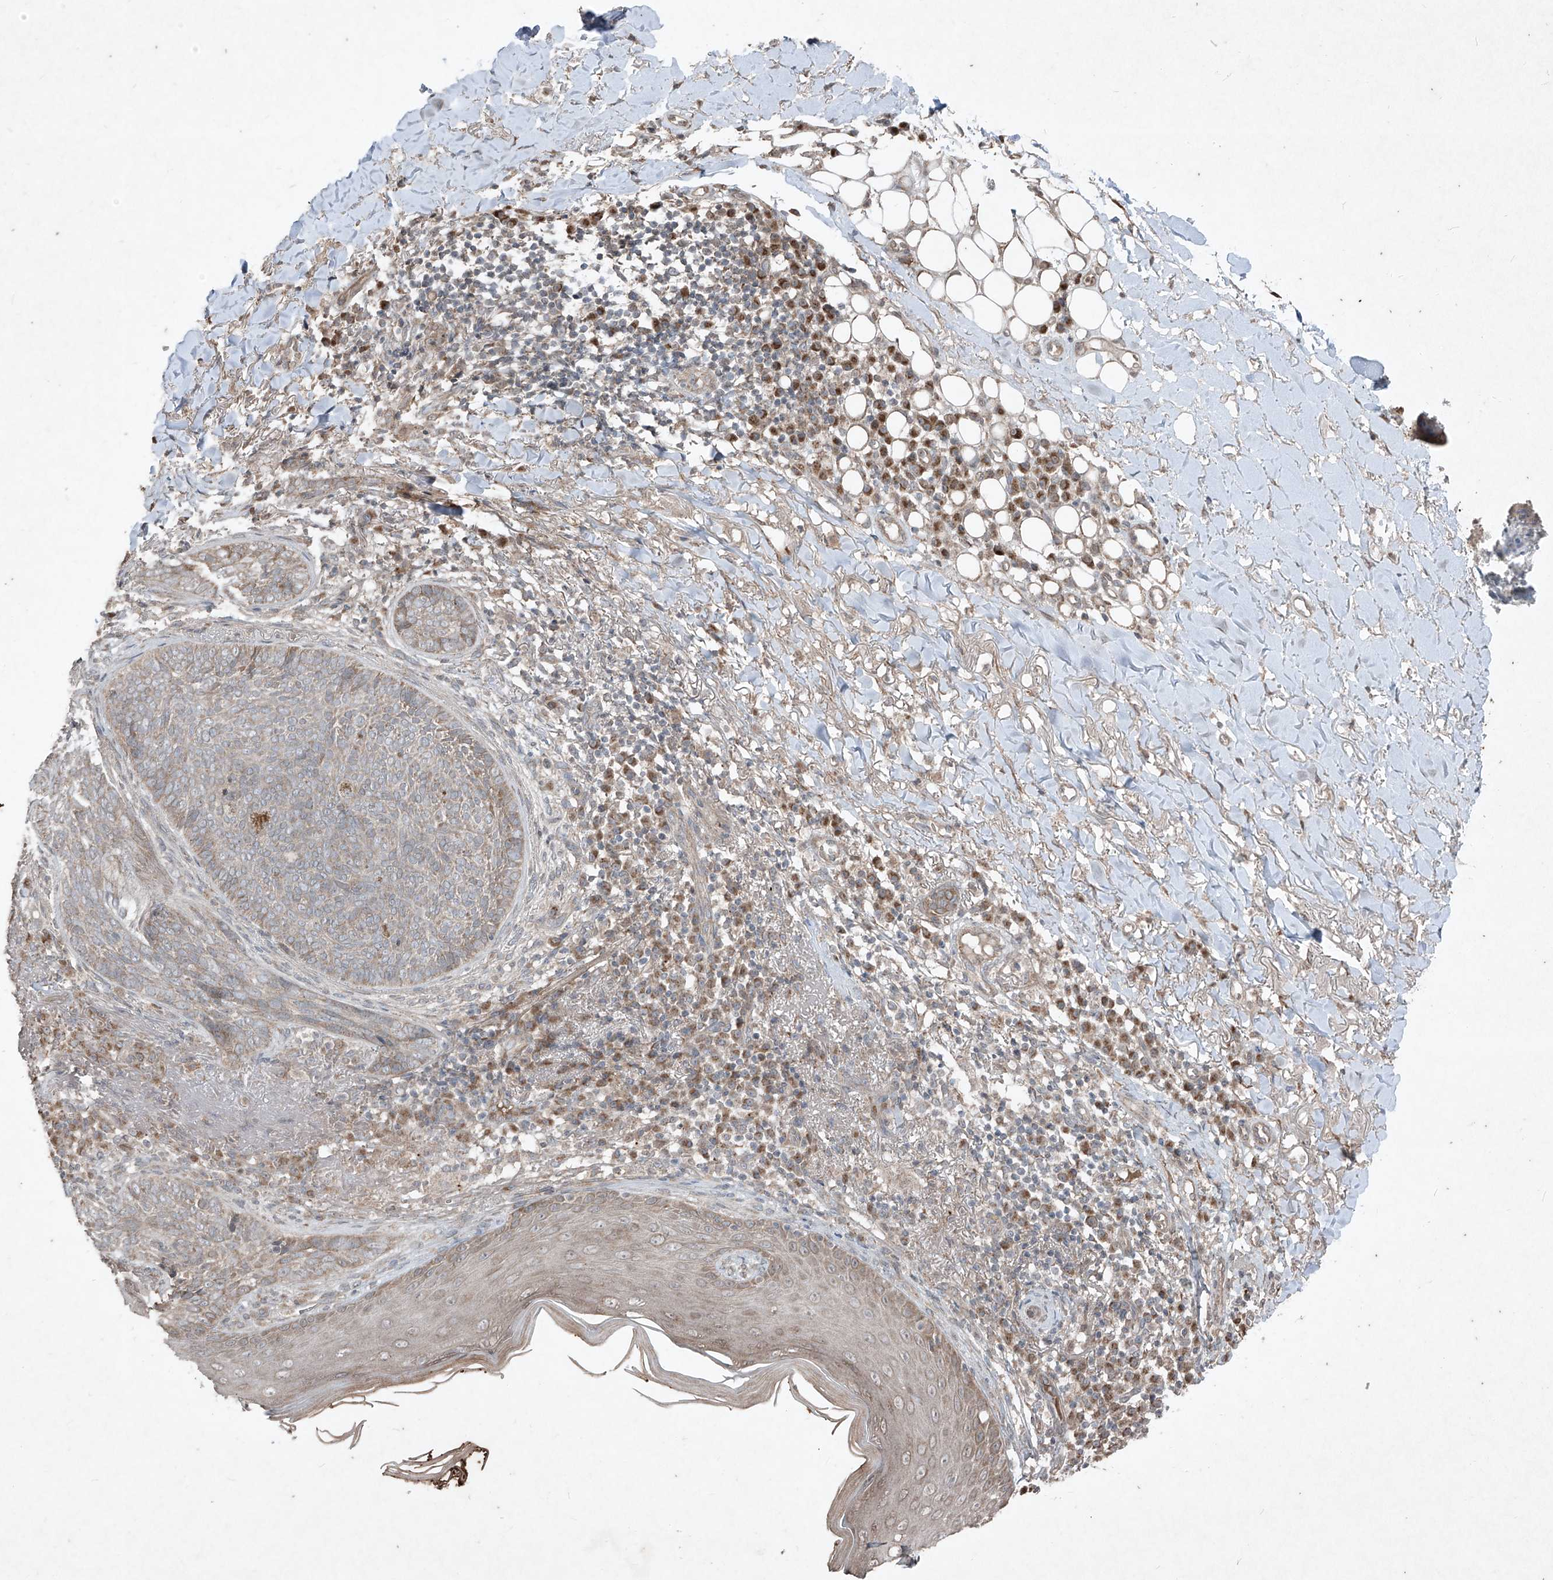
{"staining": {"intensity": "weak", "quantity": "25%-75%", "location": "cytoplasmic/membranous"}, "tissue": "skin cancer", "cell_type": "Tumor cells", "image_type": "cancer", "snomed": [{"axis": "morphology", "description": "Basal cell carcinoma"}, {"axis": "topography", "description": "Skin"}], "caption": "DAB immunohistochemical staining of human skin basal cell carcinoma shows weak cytoplasmic/membranous protein expression in about 25%-75% of tumor cells.", "gene": "ABCD3", "patient": {"sex": "male", "age": 85}}